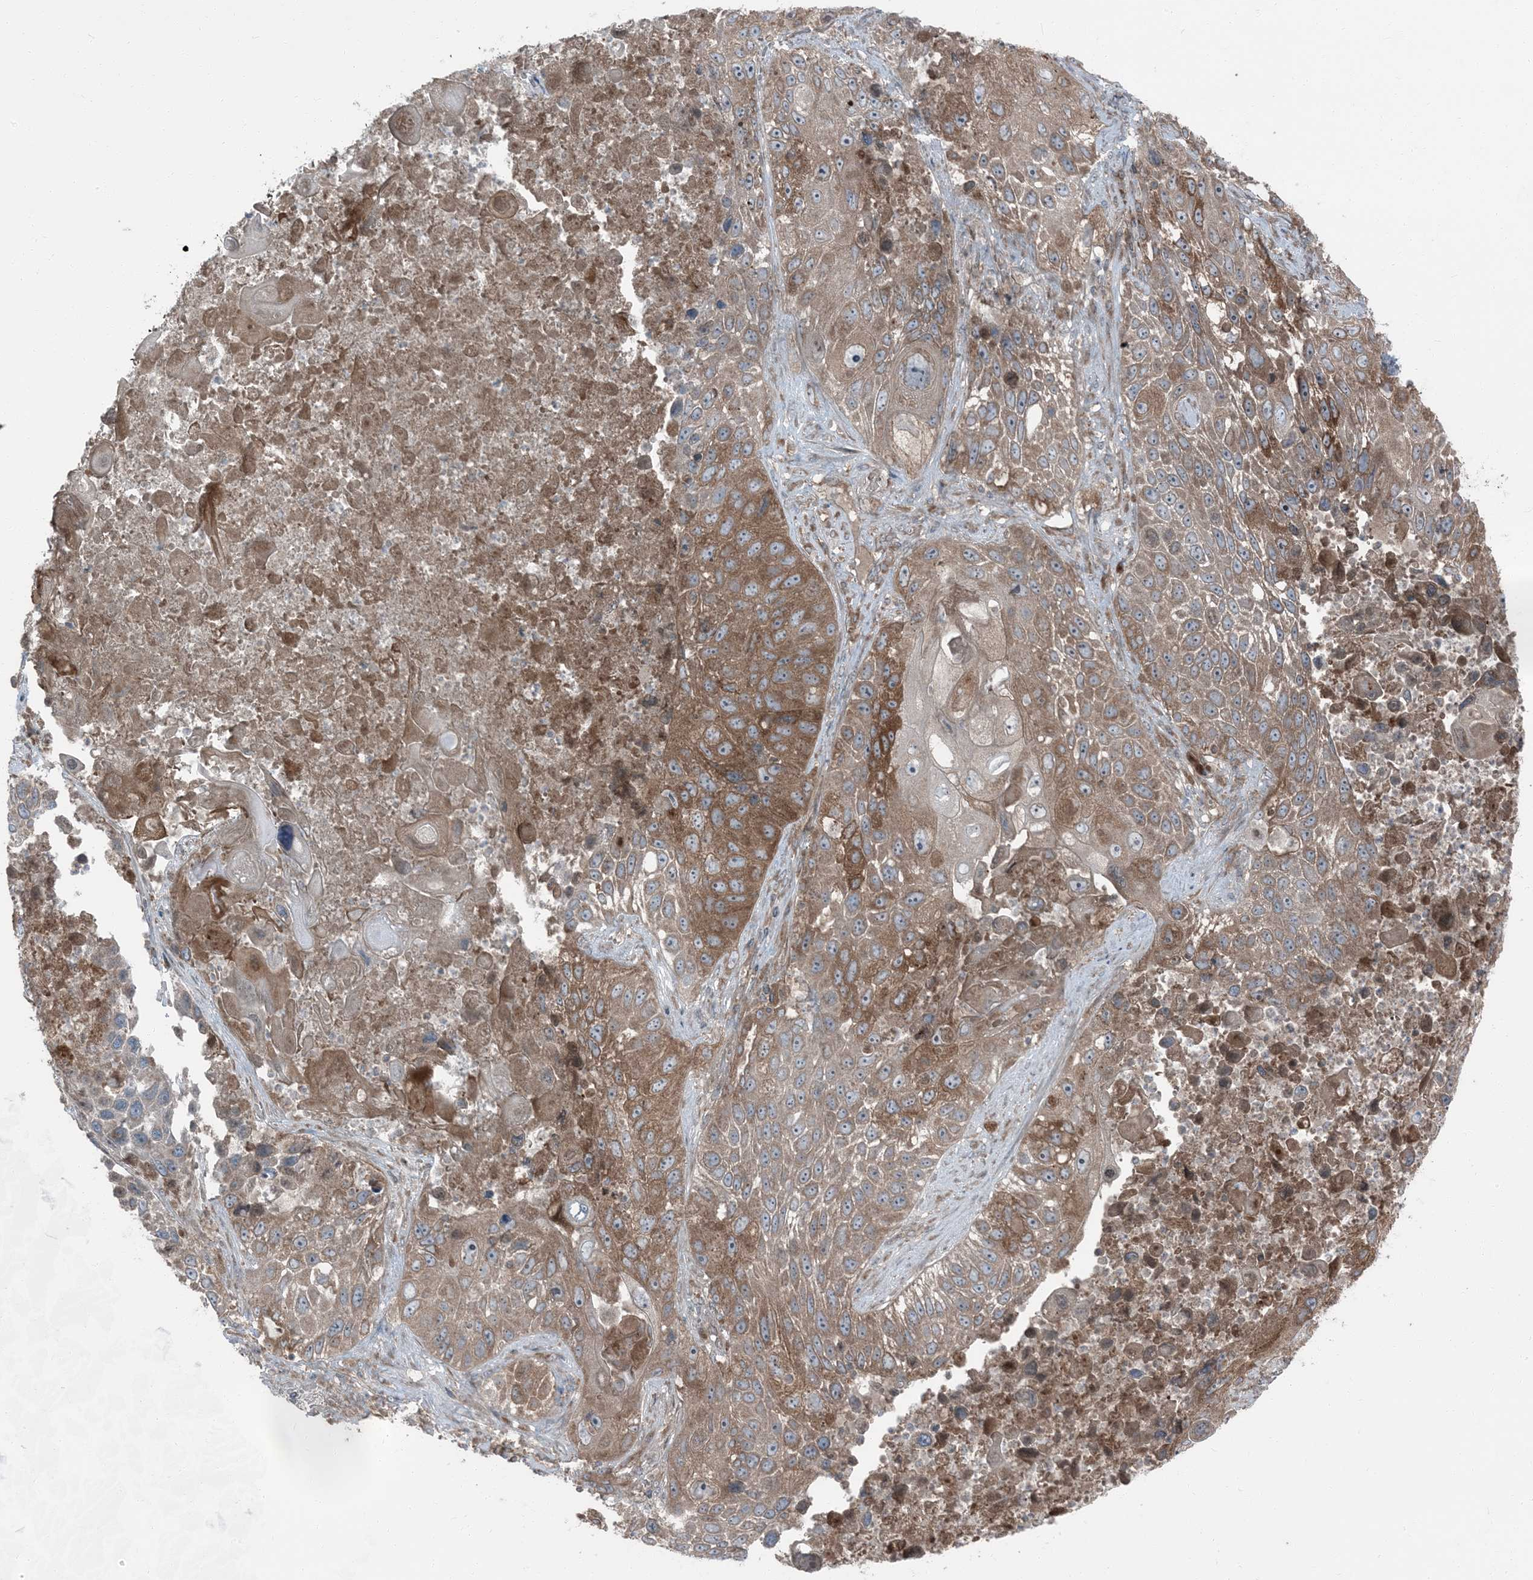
{"staining": {"intensity": "moderate", "quantity": "25%-75%", "location": "cytoplasmic/membranous"}, "tissue": "lung cancer", "cell_type": "Tumor cells", "image_type": "cancer", "snomed": [{"axis": "morphology", "description": "Squamous cell carcinoma, NOS"}, {"axis": "topography", "description": "Lung"}], "caption": "Lung cancer (squamous cell carcinoma) stained with a protein marker demonstrates moderate staining in tumor cells.", "gene": "RAB3GAP1", "patient": {"sex": "male", "age": 61}}